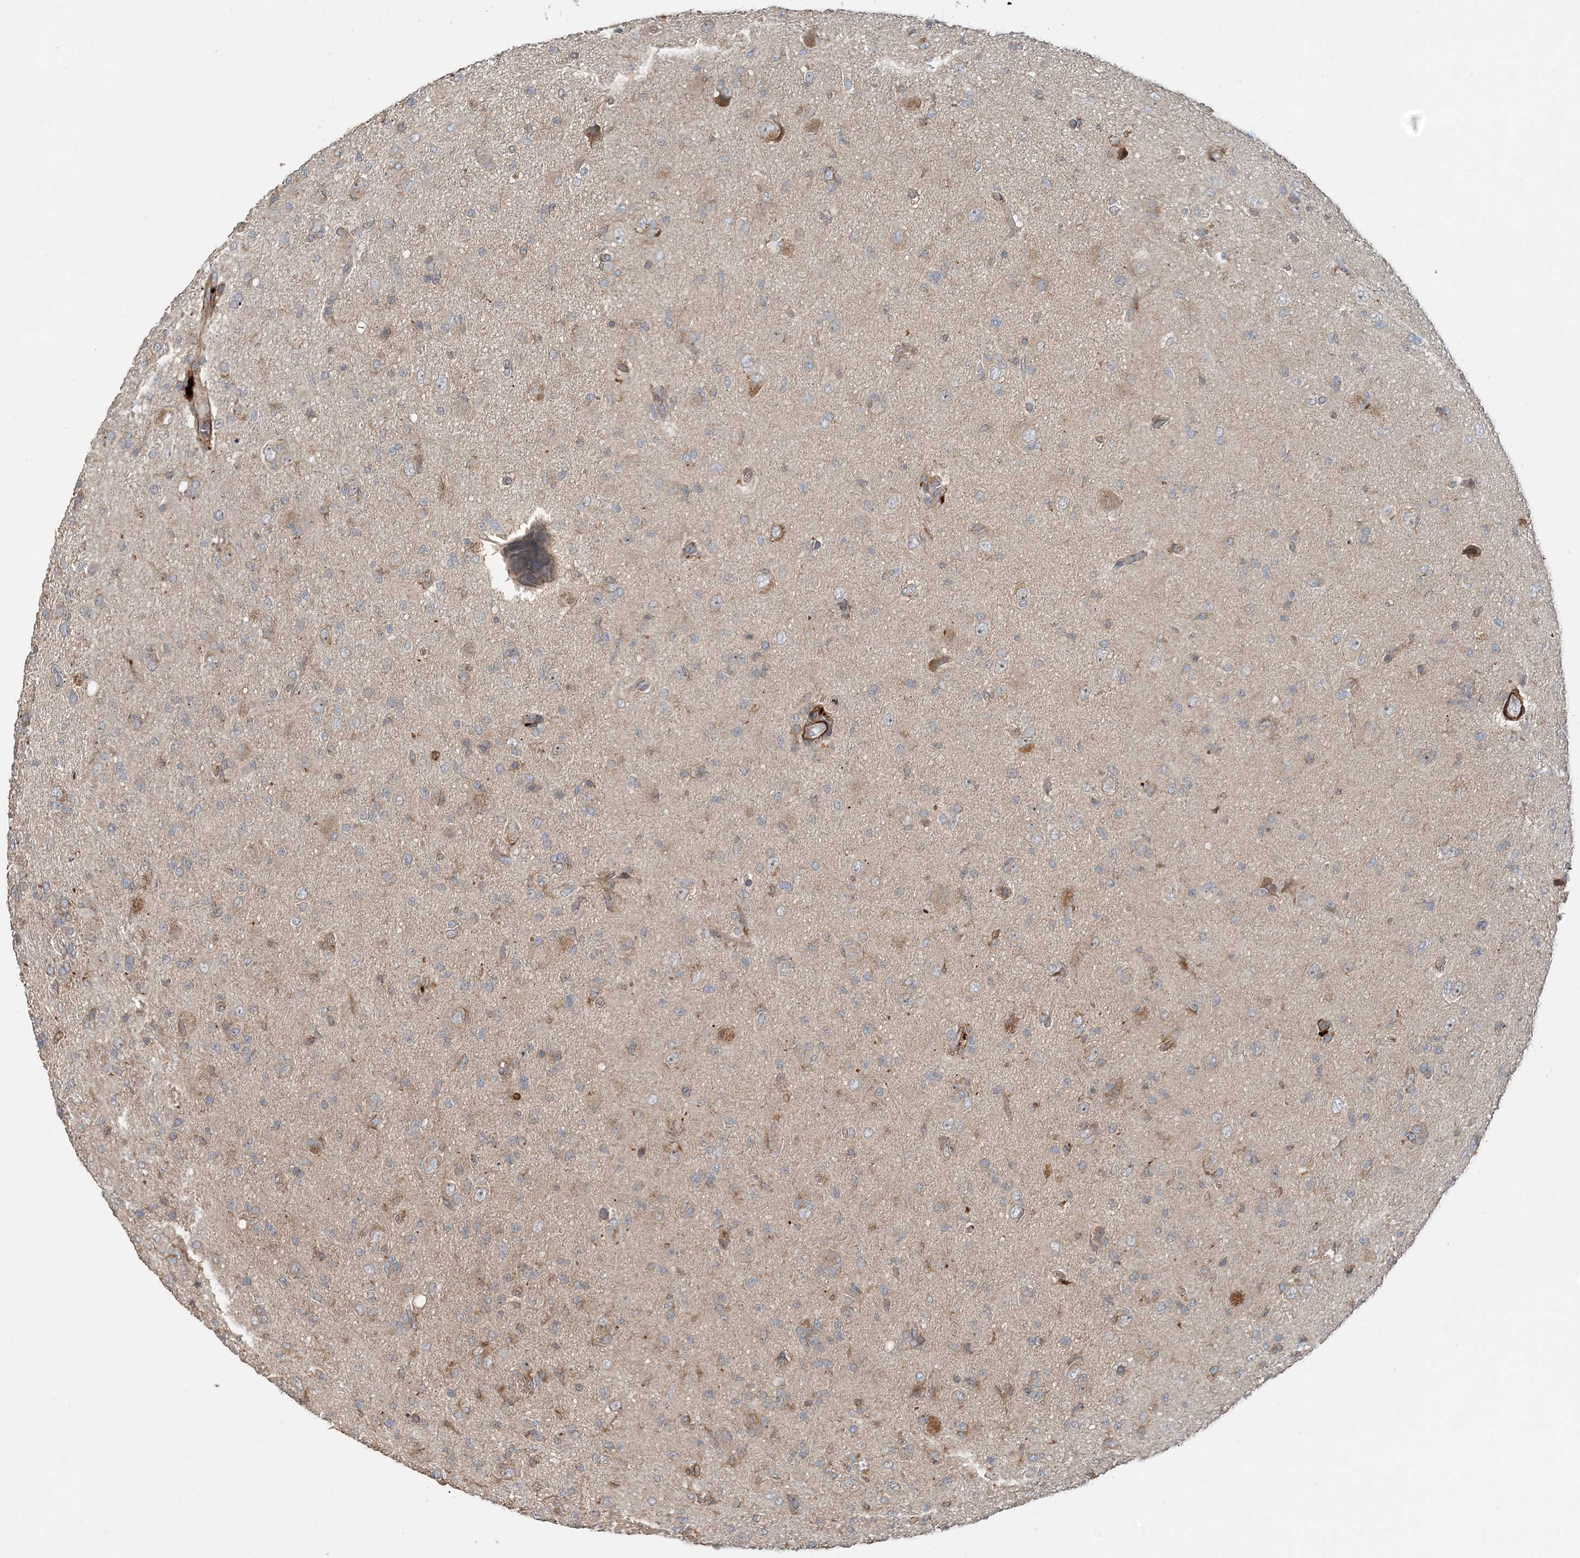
{"staining": {"intensity": "weak", "quantity": "25%-75%", "location": "cytoplasmic/membranous"}, "tissue": "glioma", "cell_type": "Tumor cells", "image_type": "cancer", "snomed": [{"axis": "morphology", "description": "Glioma, malignant, High grade"}, {"axis": "topography", "description": "Brain"}], "caption": "Protein staining by IHC shows weak cytoplasmic/membranous positivity in approximately 25%-75% of tumor cells in malignant high-grade glioma. (IHC, brightfield microscopy, high magnification).", "gene": "TTI1", "patient": {"sex": "female", "age": 57}}